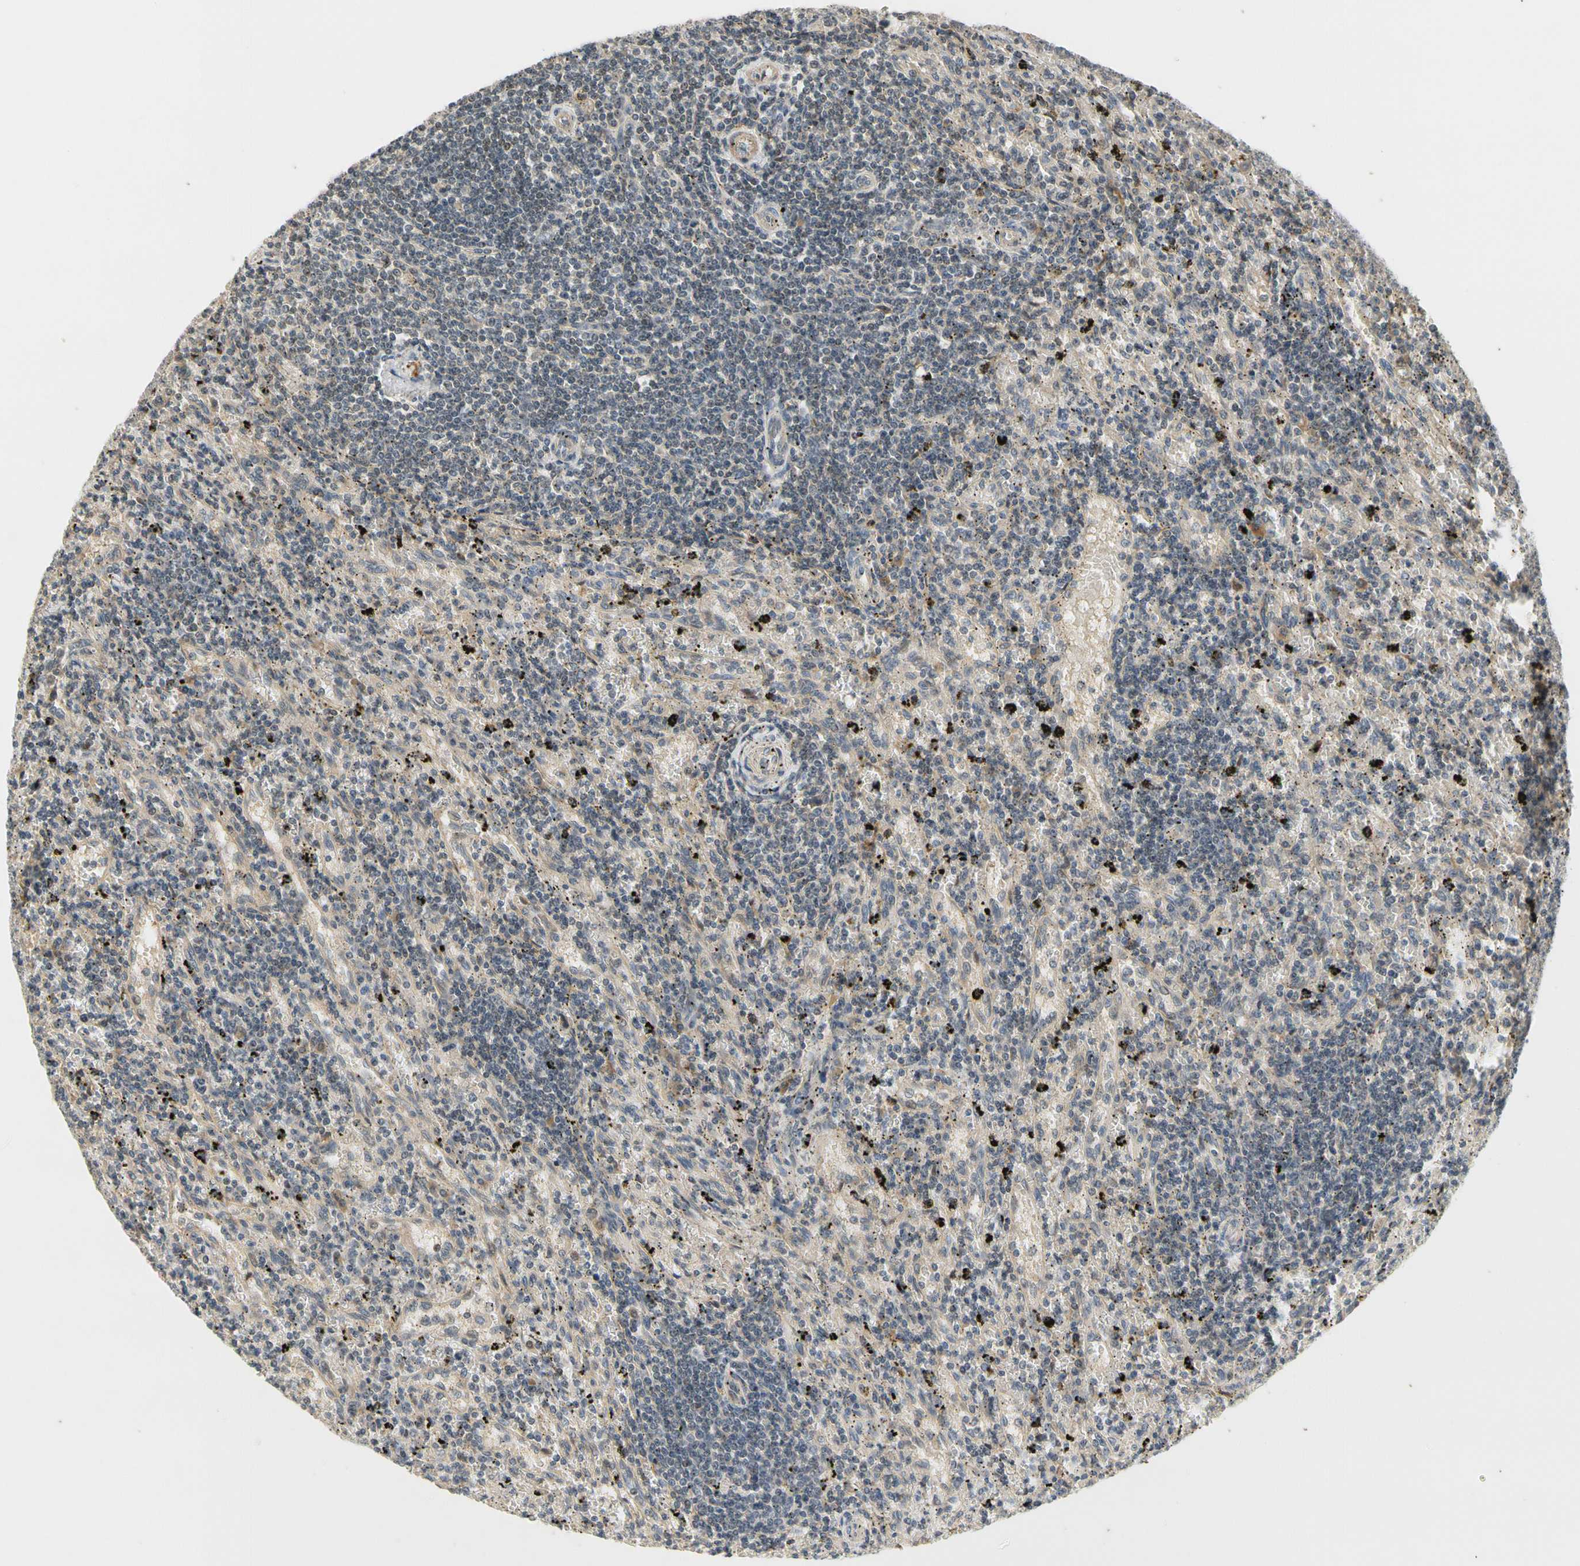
{"staining": {"intensity": "weak", "quantity": ">75%", "location": "cytoplasmic/membranous"}, "tissue": "lymphoma", "cell_type": "Tumor cells", "image_type": "cancer", "snomed": [{"axis": "morphology", "description": "Malignant lymphoma, non-Hodgkin's type, Low grade"}, {"axis": "topography", "description": "Spleen"}], "caption": "Low-grade malignant lymphoma, non-Hodgkin's type tissue reveals weak cytoplasmic/membranous staining in about >75% of tumor cells", "gene": "ATP2C1", "patient": {"sex": "male", "age": 76}}